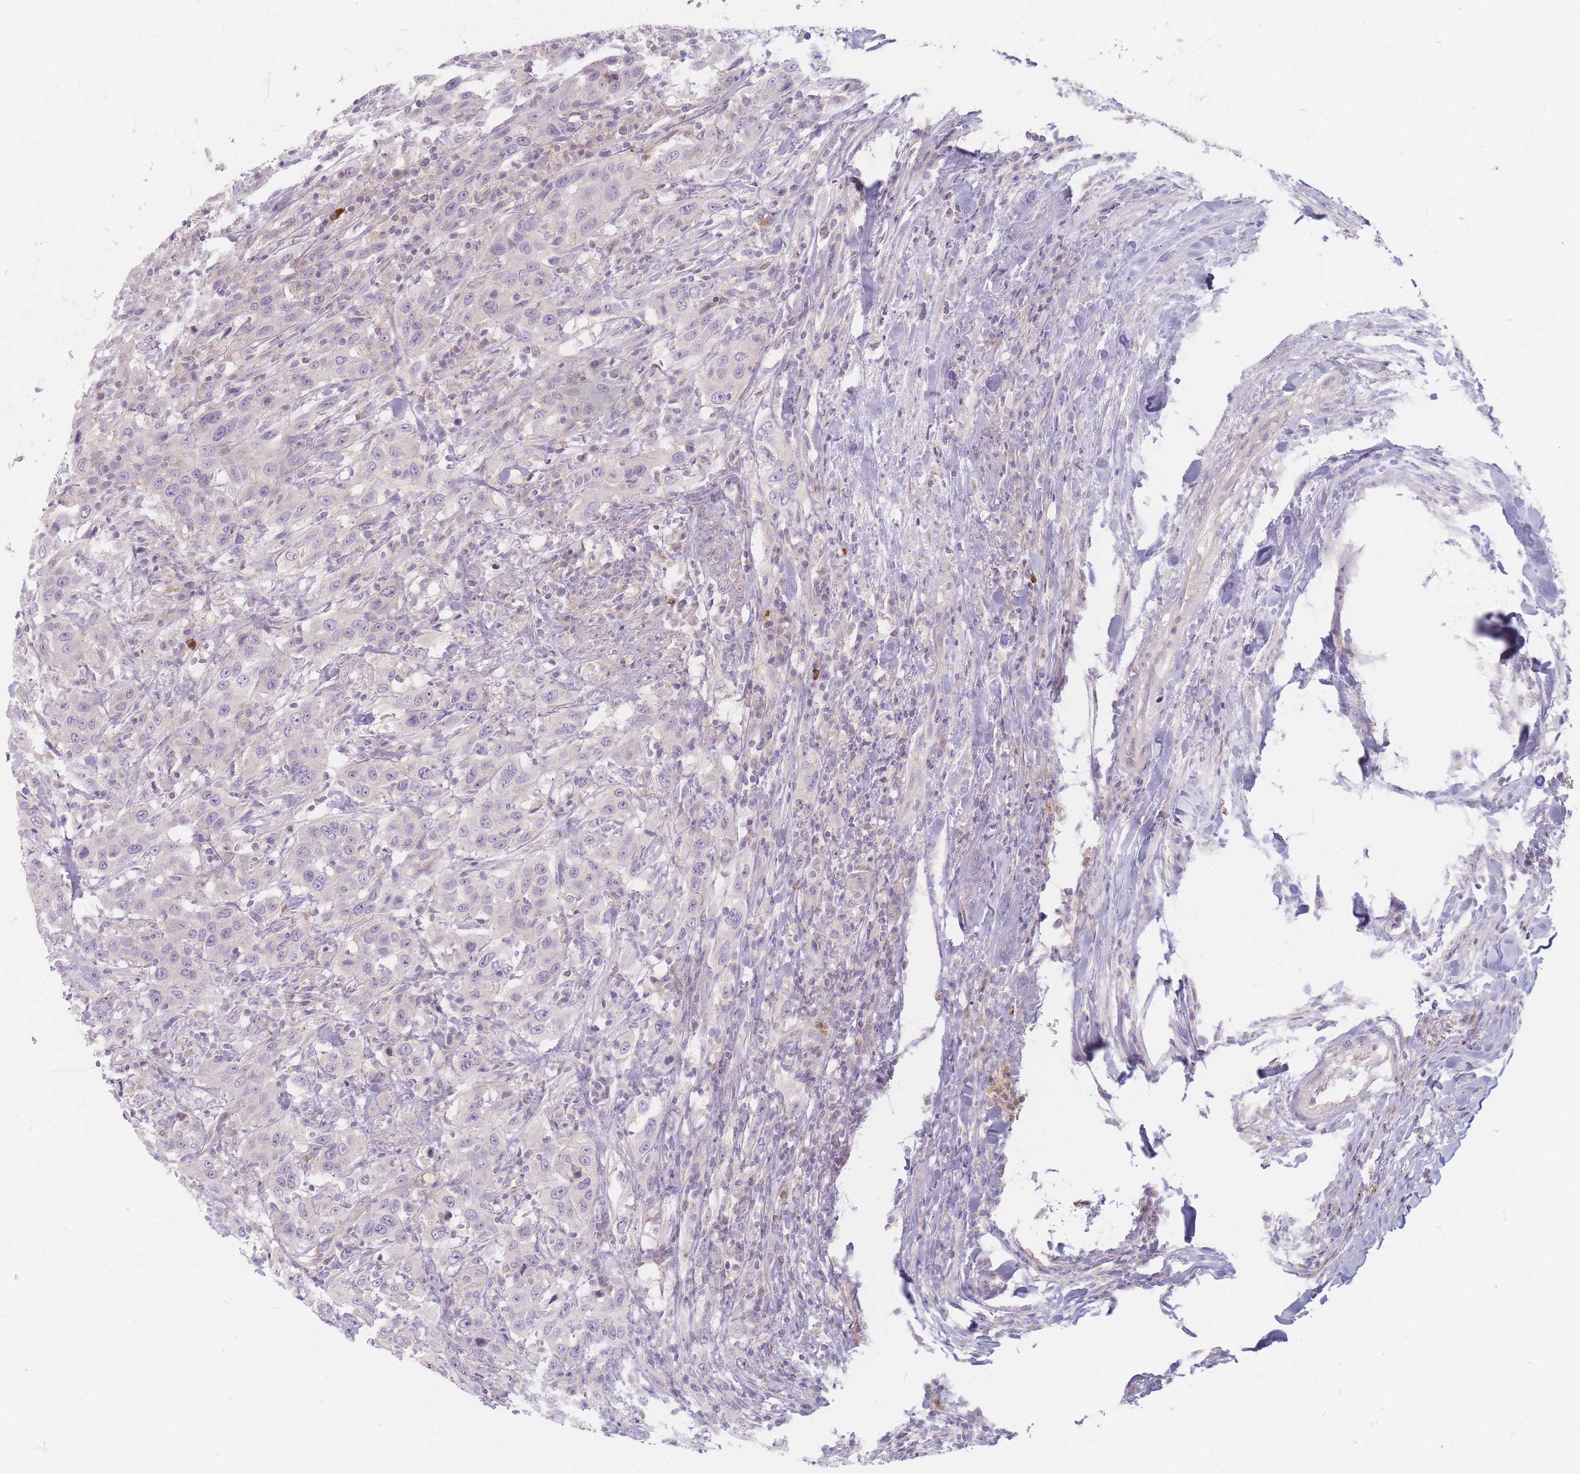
{"staining": {"intensity": "negative", "quantity": "none", "location": "none"}, "tissue": "urothelial cancer", "cell_type": "Tumor cells", "image_type": "cancer", "snomed": [{"axis": "morphology", "description": "Urothelial carcinoma, High grade"}, {"axis": "topography", "description": "Urinary bladder"}], "caption": "This is an IHC histopathology image of urothelial cancer. There is no expression in tumor cells.", "gene": "CHCHD7", "patient": {"sex": "male", "age": 61}}